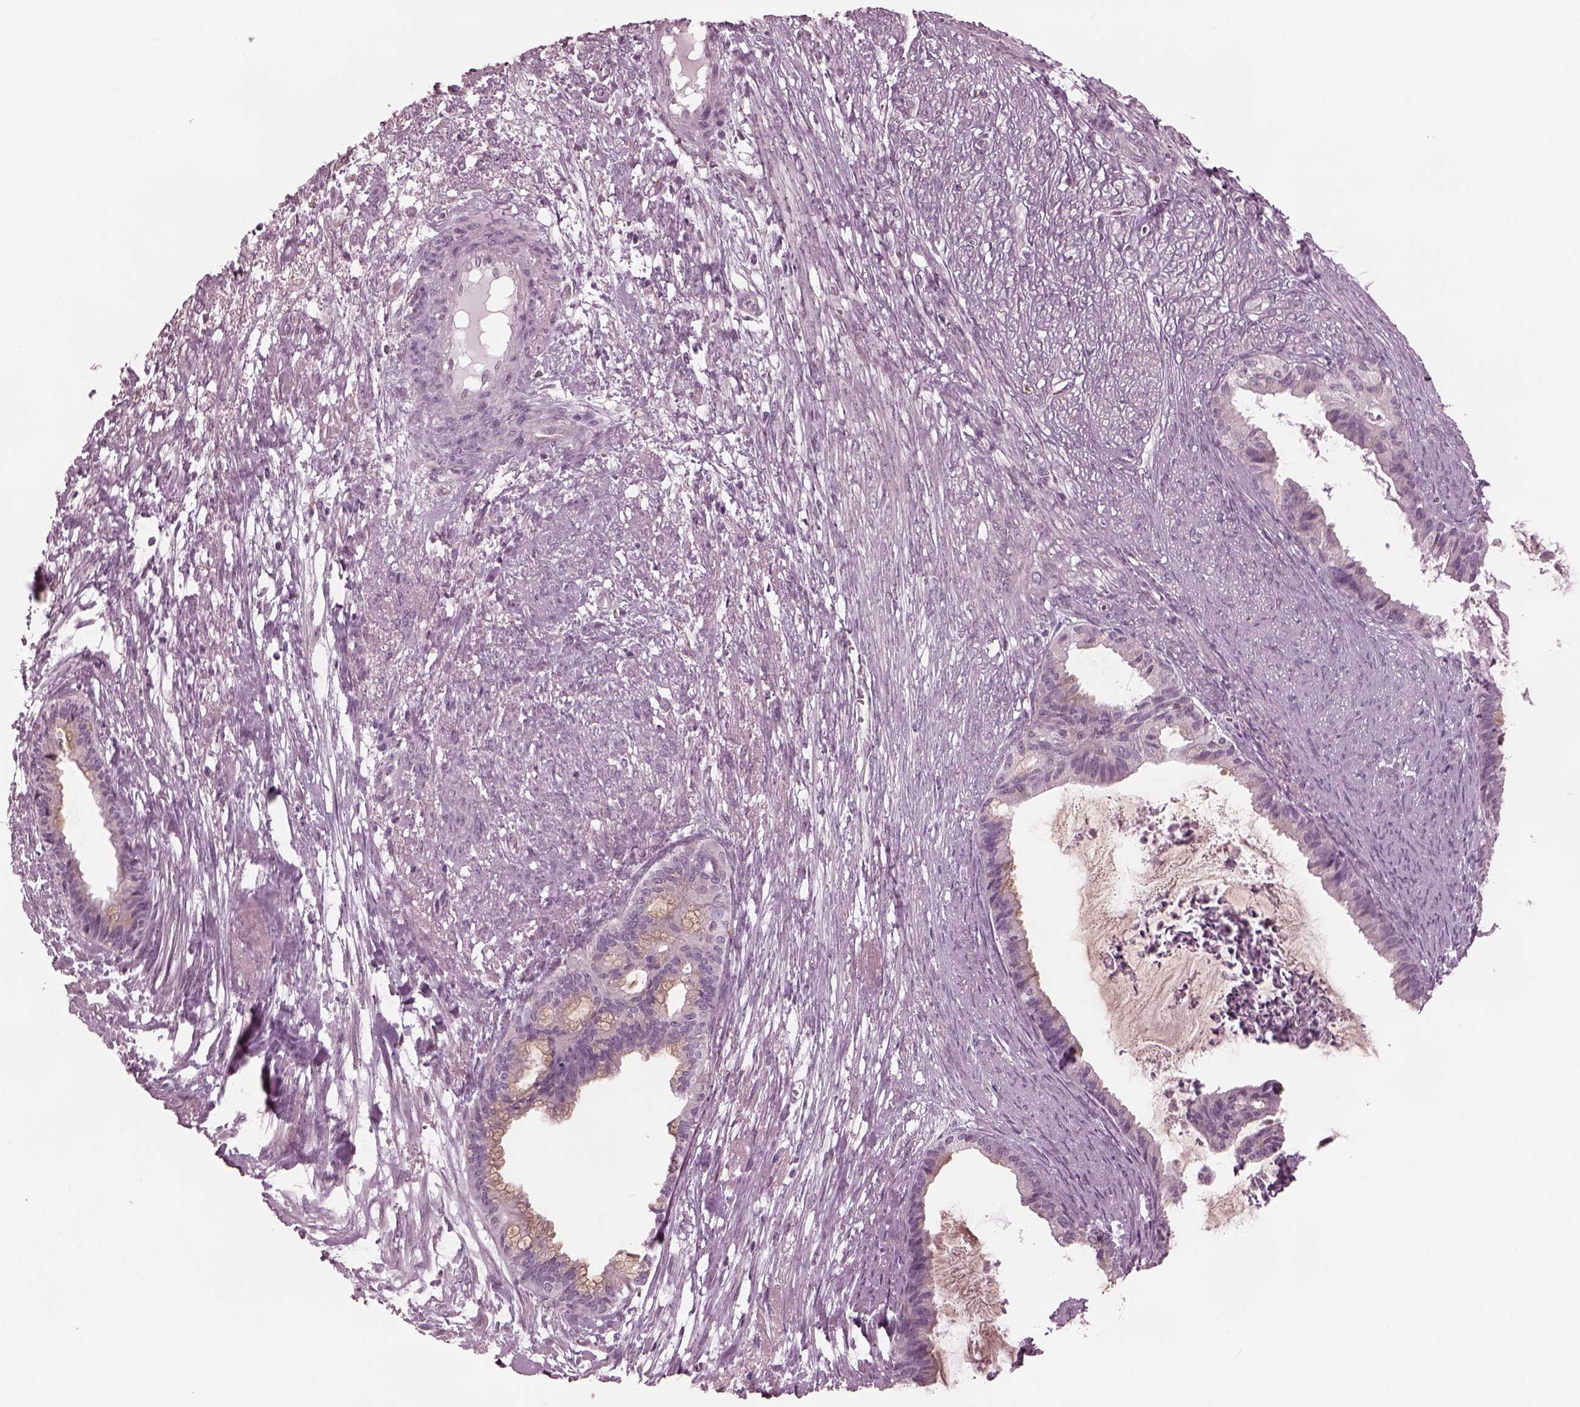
{"staining": {"intensity": "negative", "quantity": "none", "location": "none"}, "tissue": "endometrial cancer", "cell_type": "Tumor cells", "image_type": "cancer", "snomed": [{"axis": "morphology", "description": "Adenocarcinoma, NOS"}, {"axis": "topography", "description": "Endometrium"}], "caption": "Human endometrial cancer stained for a protein using immunohistochemistry (IHC) shows no positivity in tumor cells.", "gene": "CELSR3", "patient": {"sex": "female", "age": 86}}